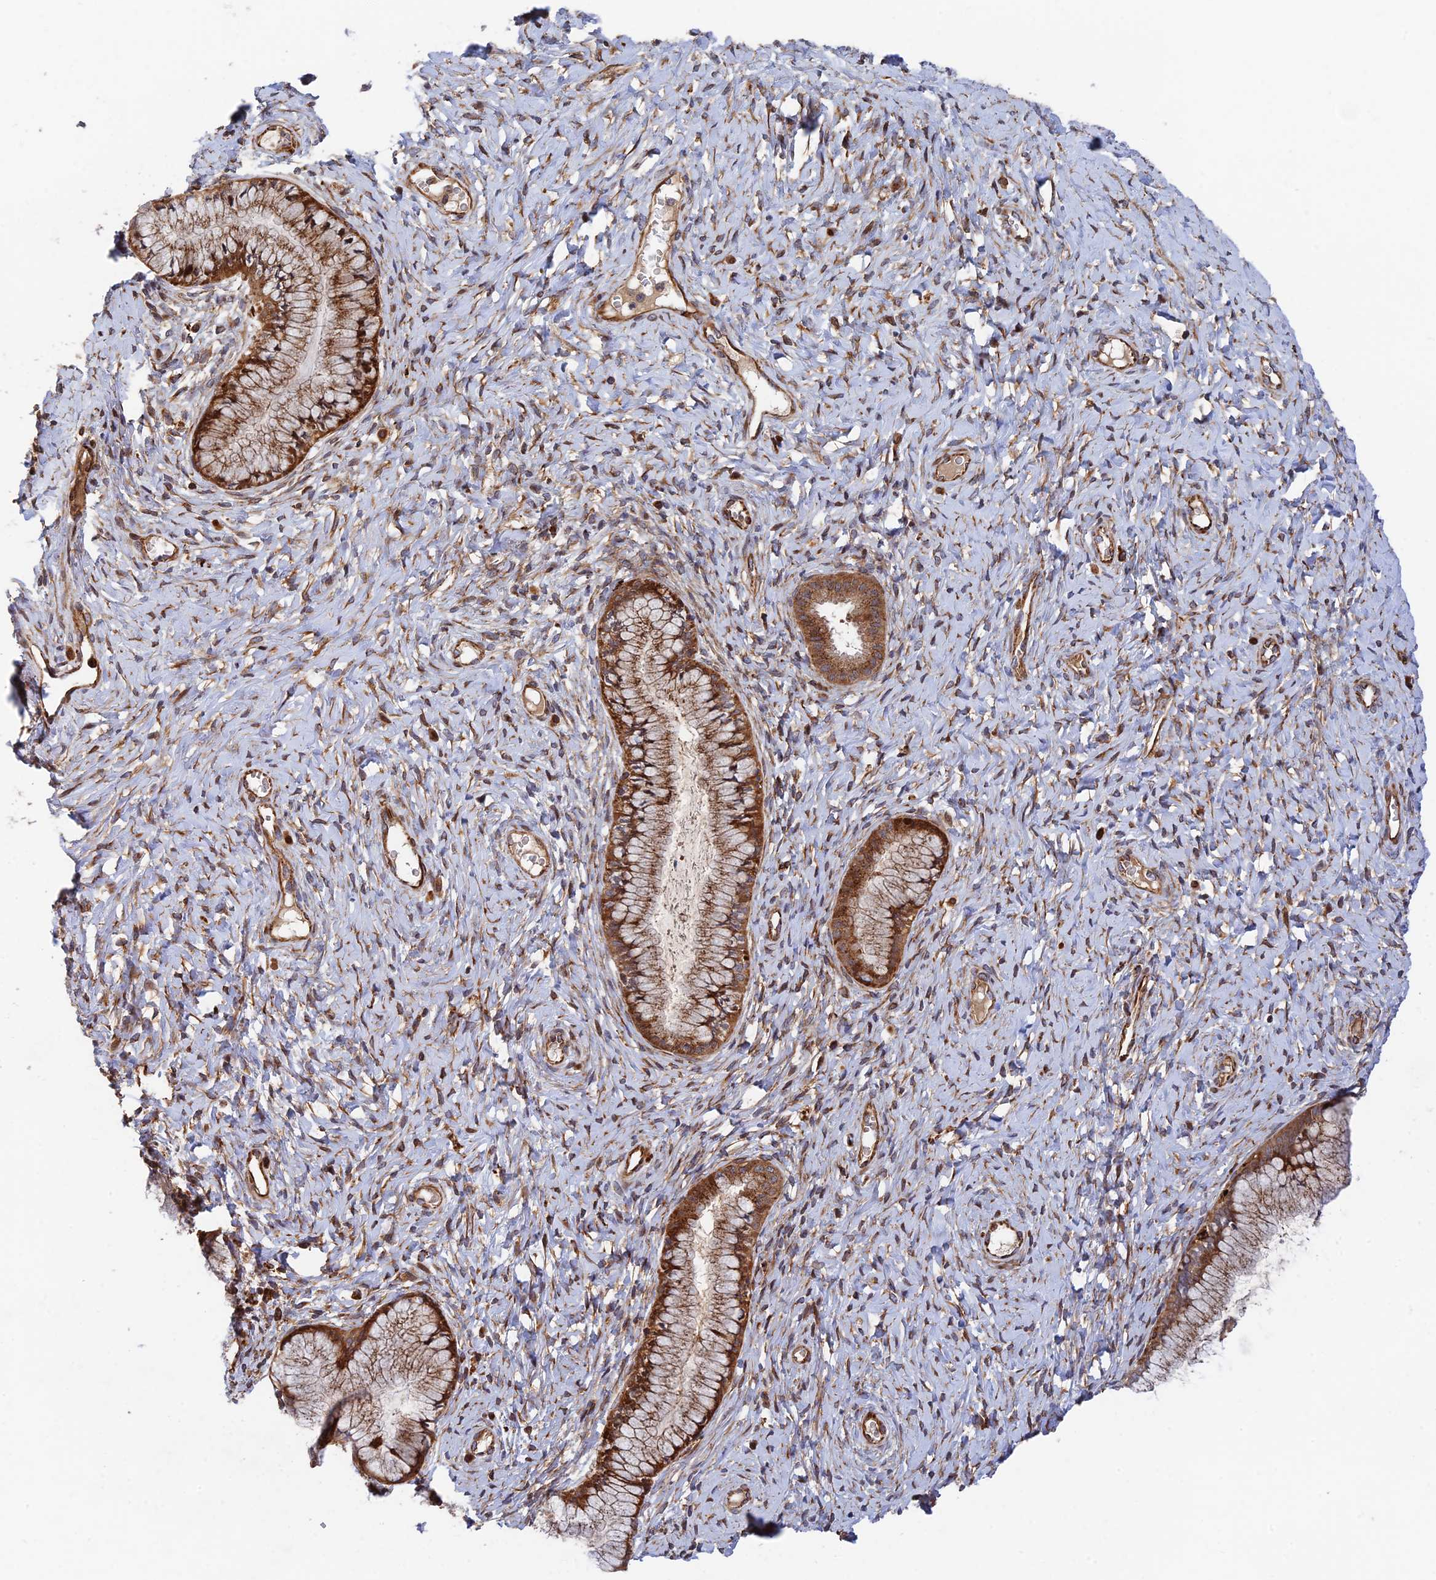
{"staining": {"intensity": "moderate", "quantity": ">75%", "location": "cytoplasmic/membranous"}, "tissue": "cervix", "cell_type": "Glandular cells", "image_type": "normal", "snomed": [{"axis": "morphology", "description": "Normal tissue, NOS"}, {"axis": "topography", "description": "Cervix"}], "caption": "Immunohistochemistry micrograph of unremarkable cervix: human cervix stained using IHC displays medium levels of moderate protein expression localized specifically in the cytoplasmic/membranous of glandular cells, appearing as a cytoplasmic/membranous brown color.", "gene": "PPP2R3C", "patient": {"sex": "female", "age": 42}}